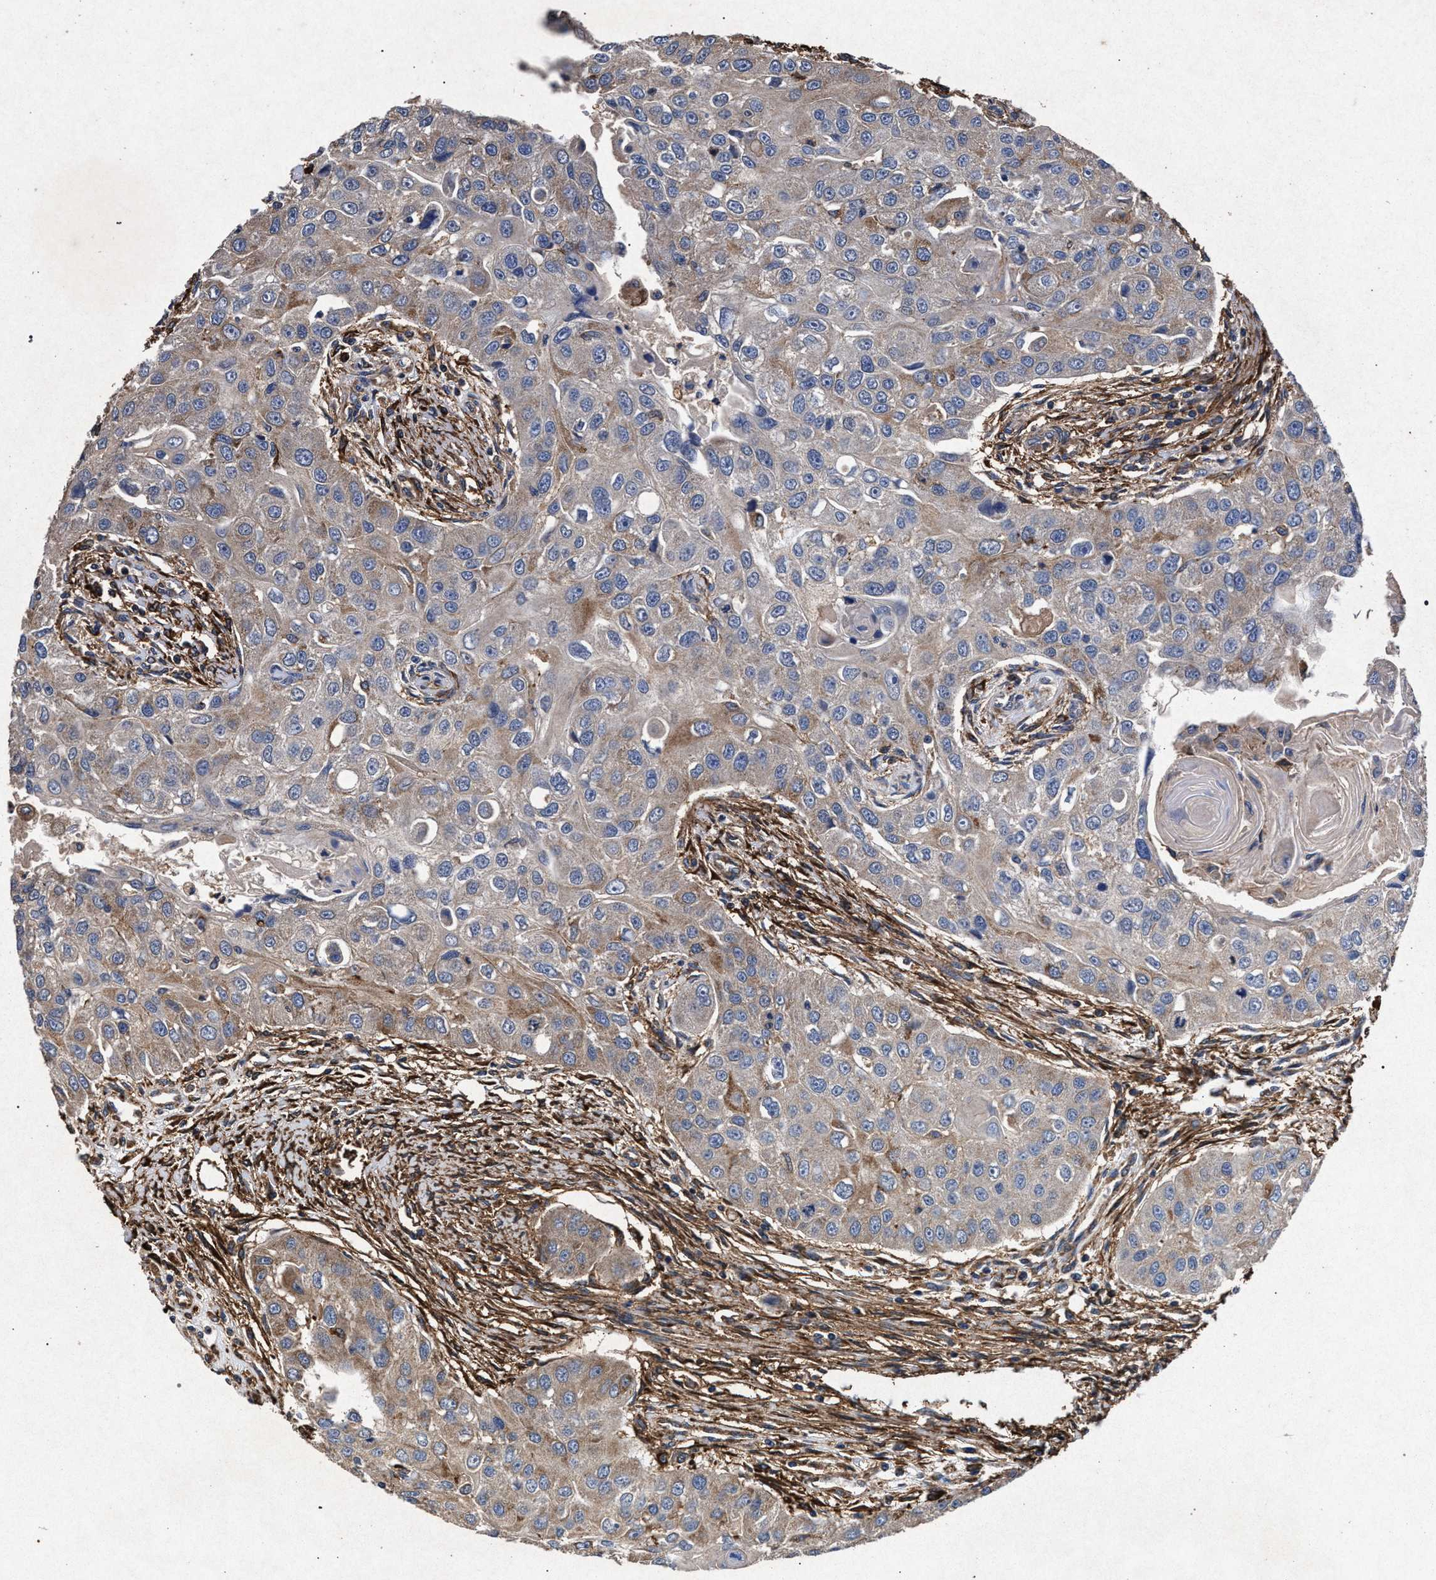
{"staining": {"intensity": "weak", "quantity": "25%-75%", "location": "cytoplasmic/membranous"}, "tissue": "head and neck cancer", "cell_type": "Tumor cells", "image_type": "cancer", "snomed": [{"axis": "morphology", "description": "Normal tissue, NOS"}, {"axis": "morphology", "description": "Squamous cell carcinoma, NOS"}, {"axis": "topography", "description": "Skeletal muscle"}, {"axis": "topography", "description": "Head-Neck"}], "caption": "Head and neck cancer (squamous cell carcinoma) was stained to show a protein in brown. There is low levels of weak cytoplasmic/membranous staining in approximately 25%-75% of tumor cells.", "gene": "MARCKS", "patient": {"sex": "male", "age": 51}}